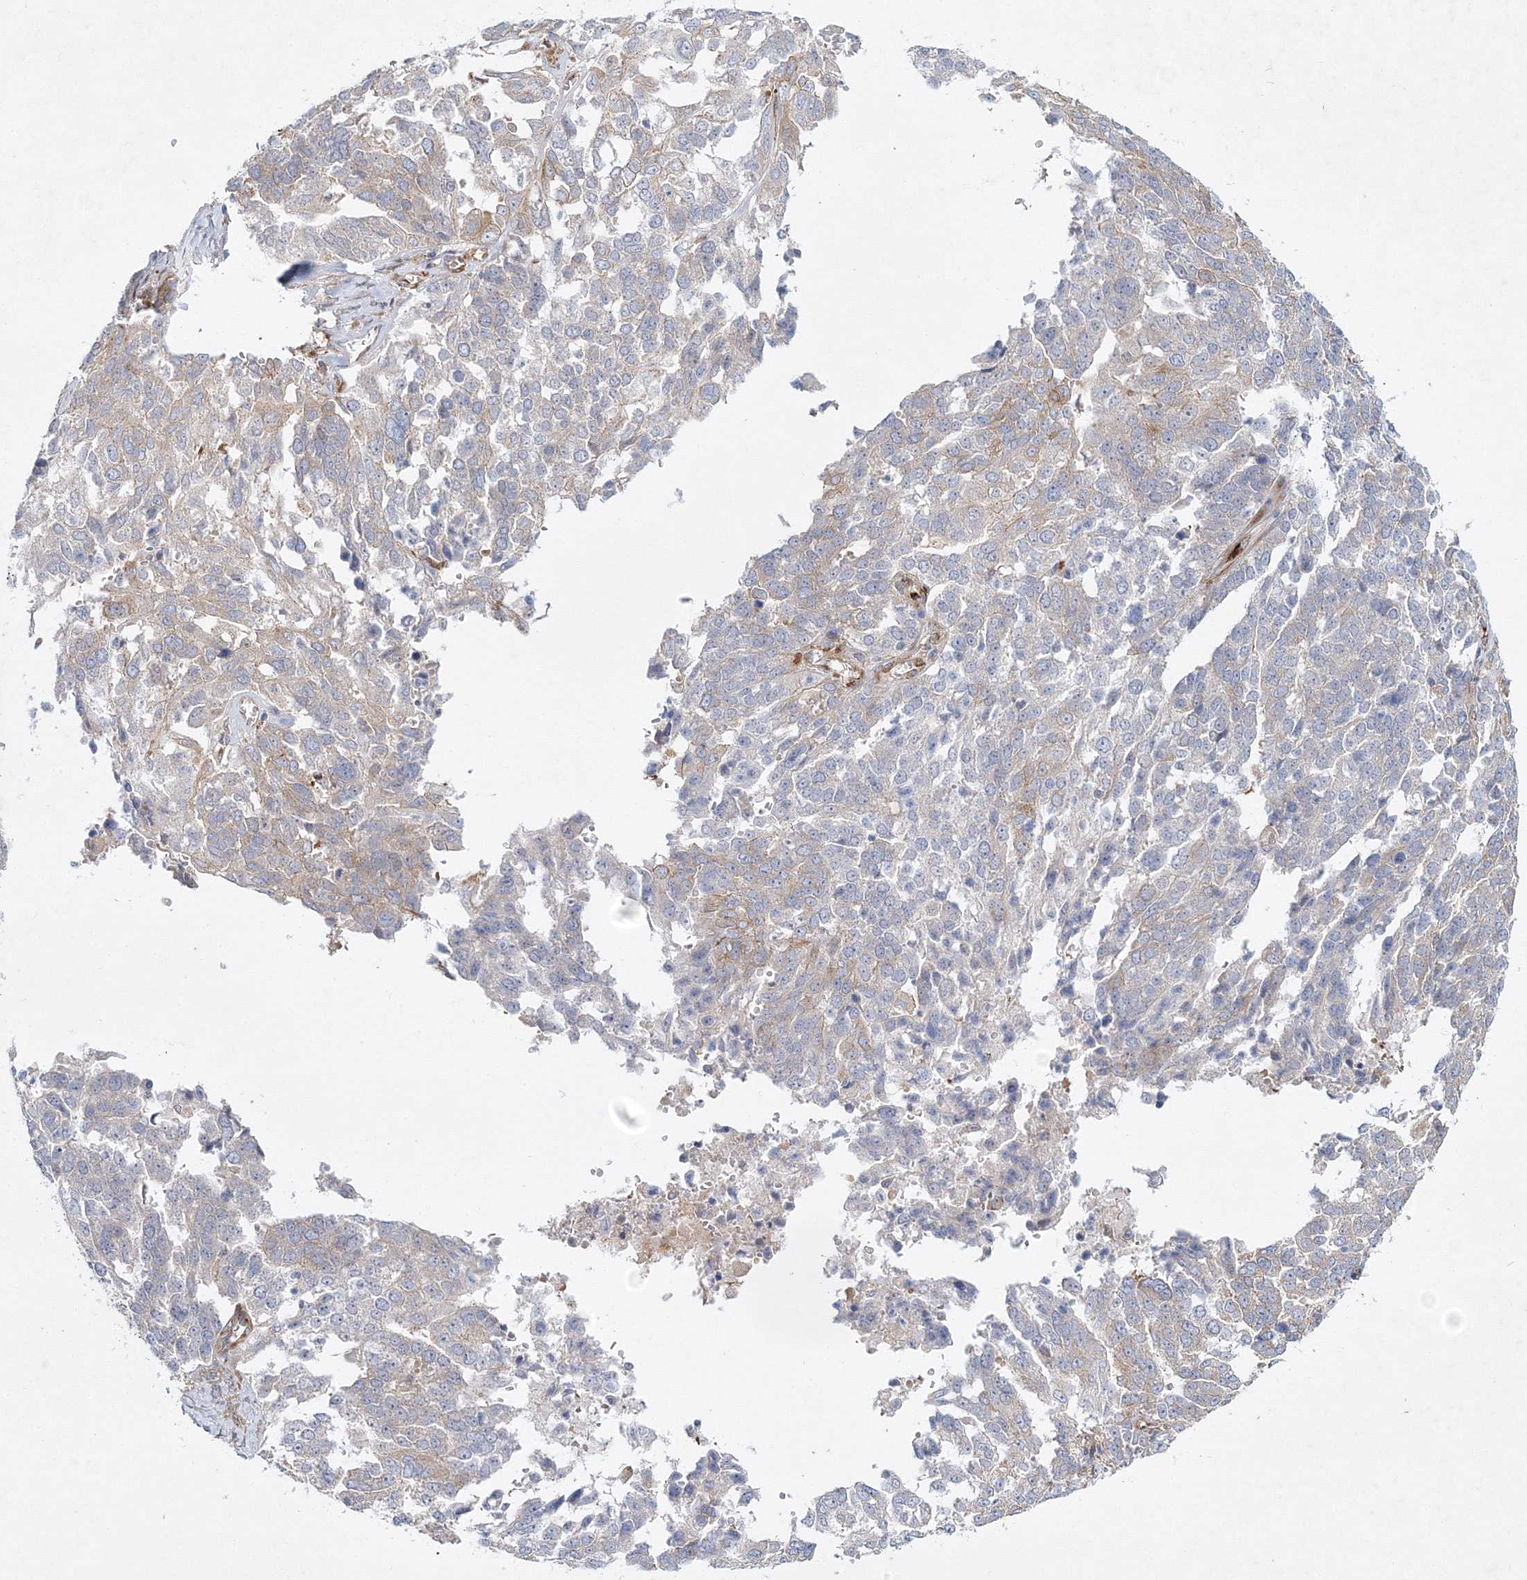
{"staining": {"intensity": "weak", "quantity": "<25%", "location": "cytoplasmic/membranous"}, "tissue": "ovarian cancer", "cell_type": "Tumor cells", "image_type": "cancer", "snomed": [{"axis": "morphology", "description": "Cystadenocarcinoma, serous, NOS"}, {"axis": "topography", "description": "Ovary"}], "caption": "IHC histopathology image of neoplastic tissue: human ovarian cancer (serous cystadenocarcinoma) stained with DAB (3,3'-diaminobenzidine) exhibits no significant protein staining in tumor cells.", "gene": "ZFYVE16", "patient": {"sex": "female", "age": 44}}